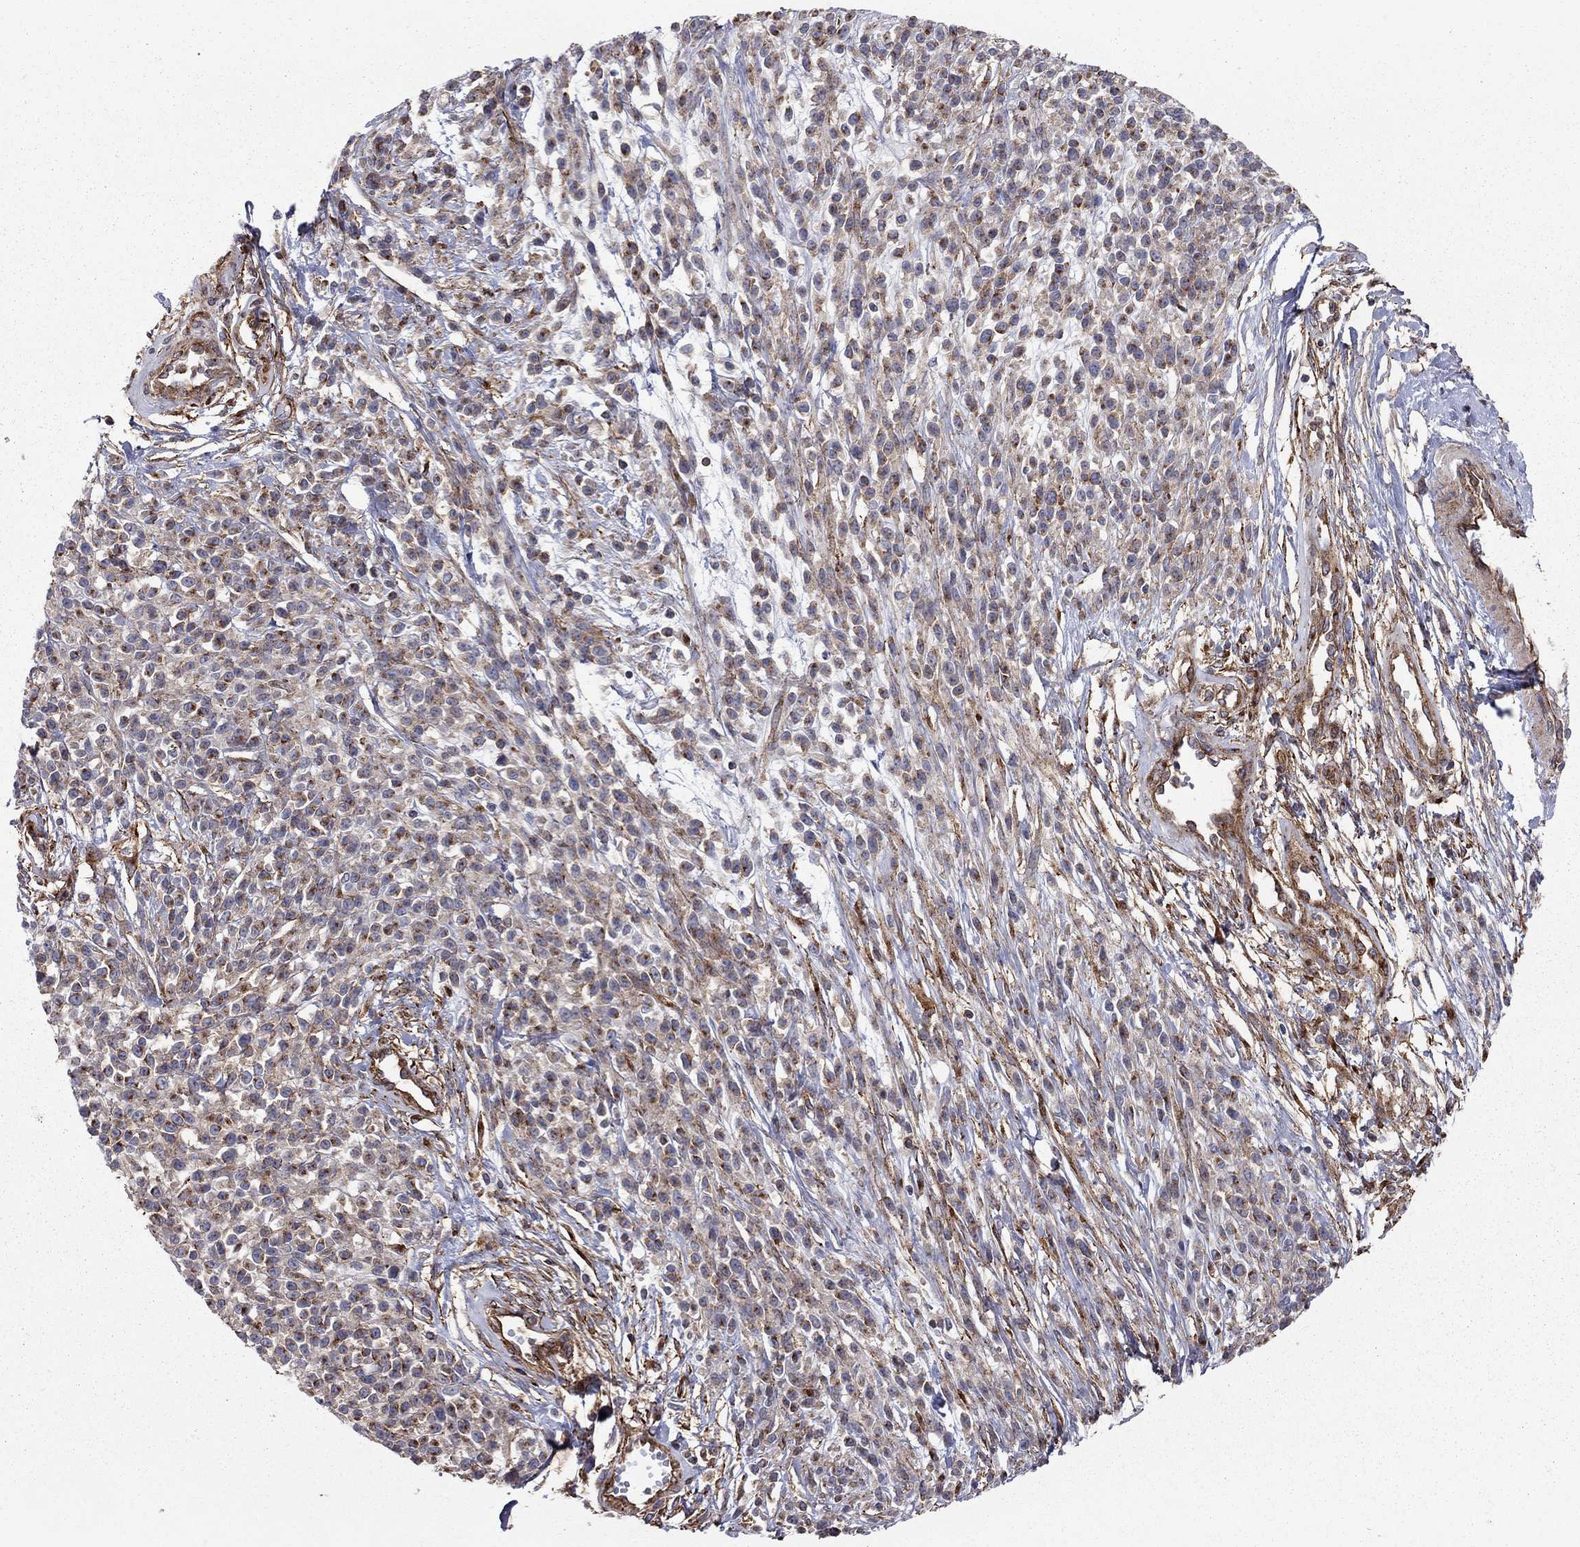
{"staining": {"intensity": "moderate", "quantity": "25%-75%", "location": "cytoplasmic/membranous"}, "tissue": "melanoma", "cell_type": "Tumor cells", "image_type": "cancer", "snomed": [{"axis": "morphology", "description": "Malignant melanoma, NOS"}, {"axis": "topography", "description": "Skin"}, {"axis": "topography", "description": "Skin of trunk"}], "caption": "A photomicrograph showing moderate cytoplasmic/membranous expression in approximately 25%-75% of tumor cells in melanoma, as visualized by brown immunohistochemical staining.", "gene": "RASEF", "patient": {"sex": "male", "age": 74}}